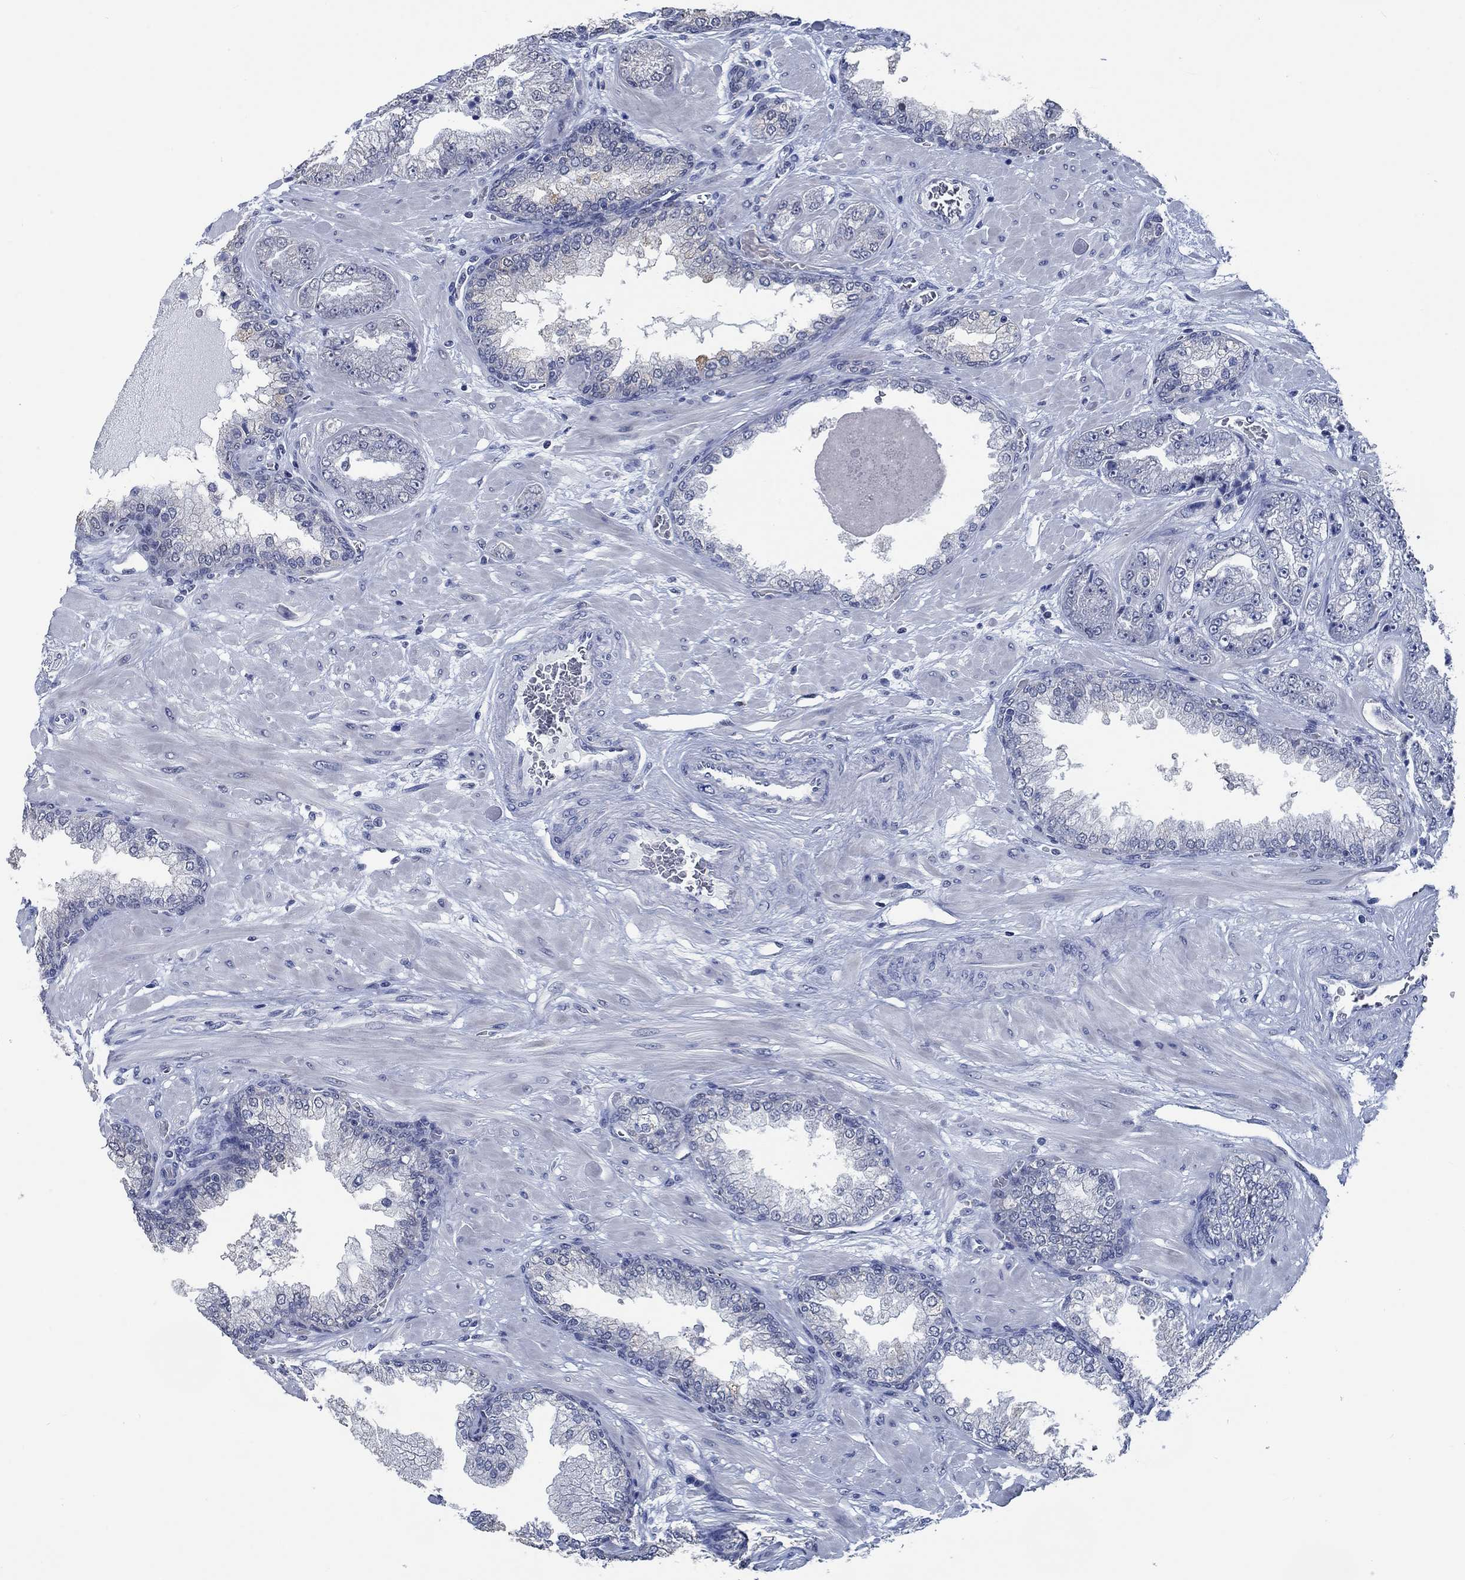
{"staining": {"intensity": "negative", "quantity": "none", "location": "none"}, "tissue": "prostate cancer", "cell_type": "Tumor cells", "image_type": "cancer", "snomed": [{"axis": "morphology", "description": "Adenocarcinoma, Low grade"}, {"axis": "topography", "description": "Prostate"}], "caption": "Prostate cancer stained for a protein using immunohistochemistry (IHC) shows no staining tumor cells.", "gene": "OBSCN", "patient": {"sex": "male", "age": 57}}